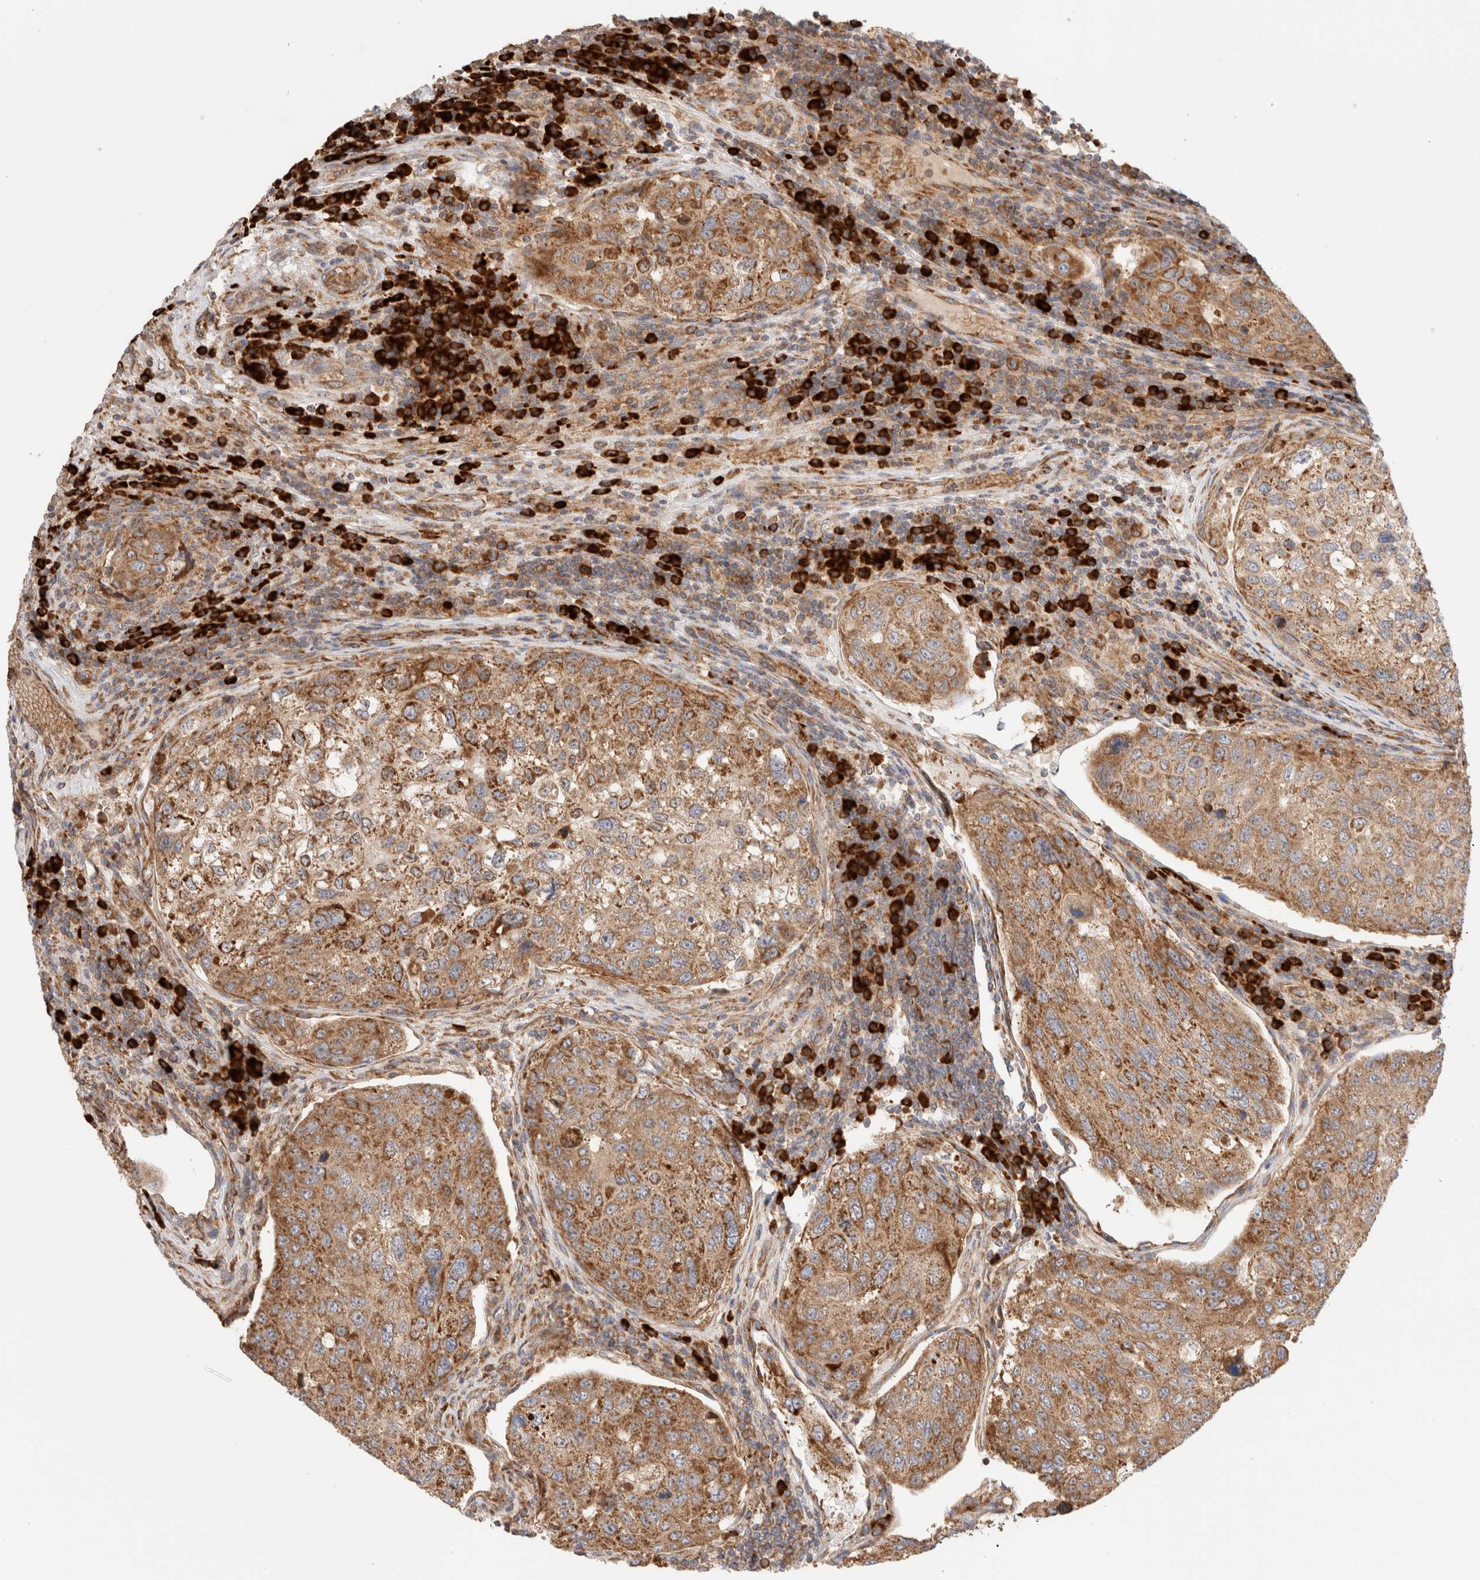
{"staining": {"intensity": "moderate", "quantity": ">75%", "location": "cytoplasmic/membranous"}, "tissue": "urothelial cancer", "cell_type": "Tumor cells", "image_type": "cancer", "snomed": [{"axis": "morphology", "description": "Urothelial carcinoma, High grade"}, {"axis": "topography", "description": "Lymph node"}, {"axis": "topography", "description": "Urinary bladder"}], "caption": "A high-resolution photomicrograph shows immunohistochemistry (IHC) staining of urothelial cancer, which shows moderate cytoplasmic/membranous expression in approximately >75% of tumor cells. Immunohistochemistry (ihc) stains the protein in brown and the nuclei are stained blue.", "gene": "UTS2B", "patient": {"sex": "male", "age": 51}}